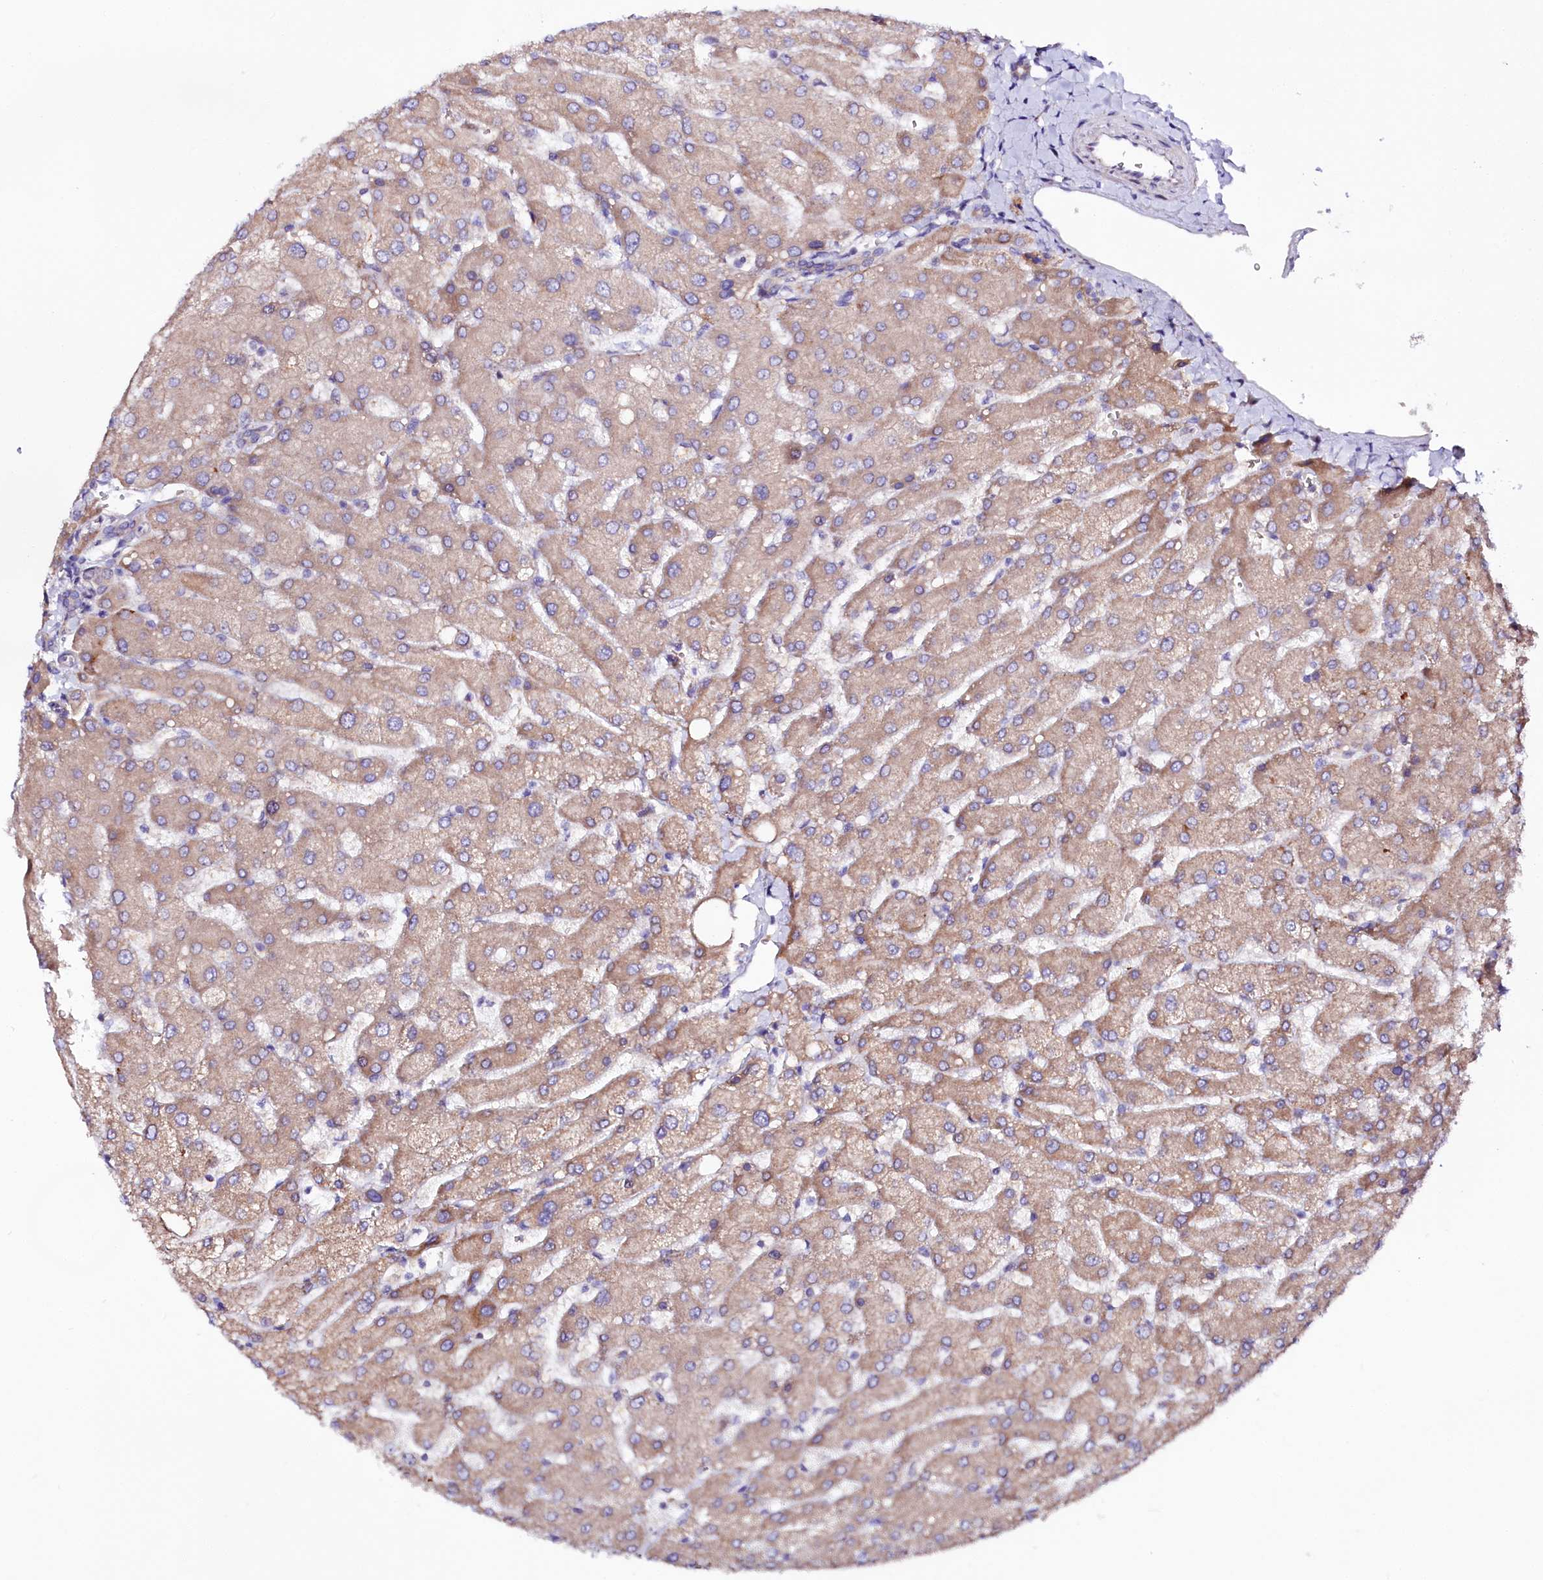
{"staining": {"intensity": "weak", "quantity": "25%-75%", "location": "cytoplasmic/membranous"}, "tissue": "liver", "cell_type": "Cholangiocytes", "image_type": "normal", "snomed": [{"axis": "morphology", "description": "Normal tissue, NOS"}, {"axis": "topography", "description": "Liver"}], "caption": "Immunohistochemistry (IHC) of benign liver displays low levels of weak cytoplasmic/membranous staining in approximately 25%-75% of cholangiocytes.", "gene": "CEP295", "patient": {"sex": "male", "age": 55}}